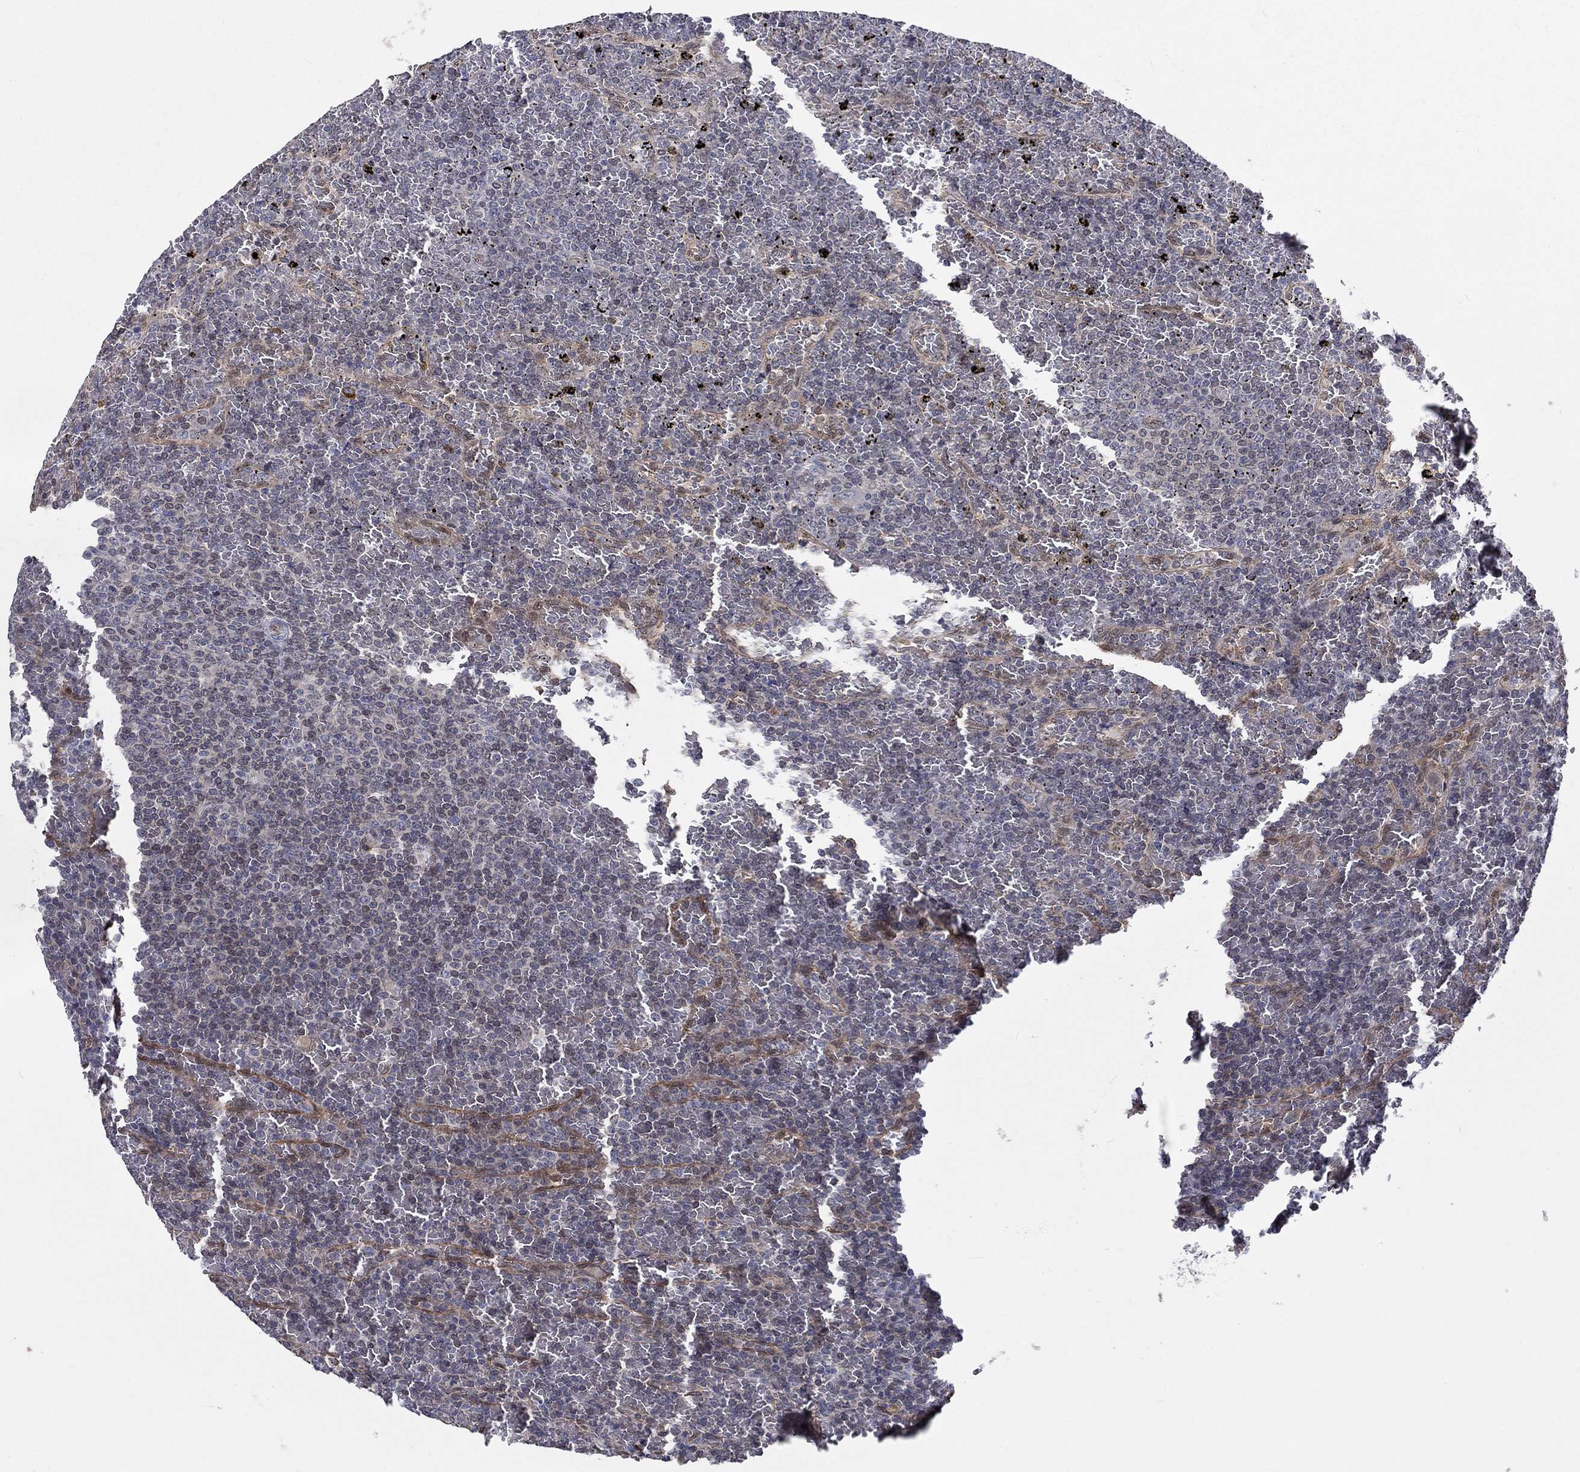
{"staining": {"intensity": "negative", "quantity": "none", "location": "none"}, "tissue": "lymphoma", "cell_type": "Tumor cells", "image_type": "cancer", "snomed": [{"axis": "morphology", "description": "Malignant lymphoma, non-Hodgkin's type, Low grade"}, {"axis": "topography", "description": "Spleen"}], "caption": "Tumor cells are negative for protein expression in human lymphoma.", "gene": "CETN3", "patient": {"sex": "female", "age": 77}}